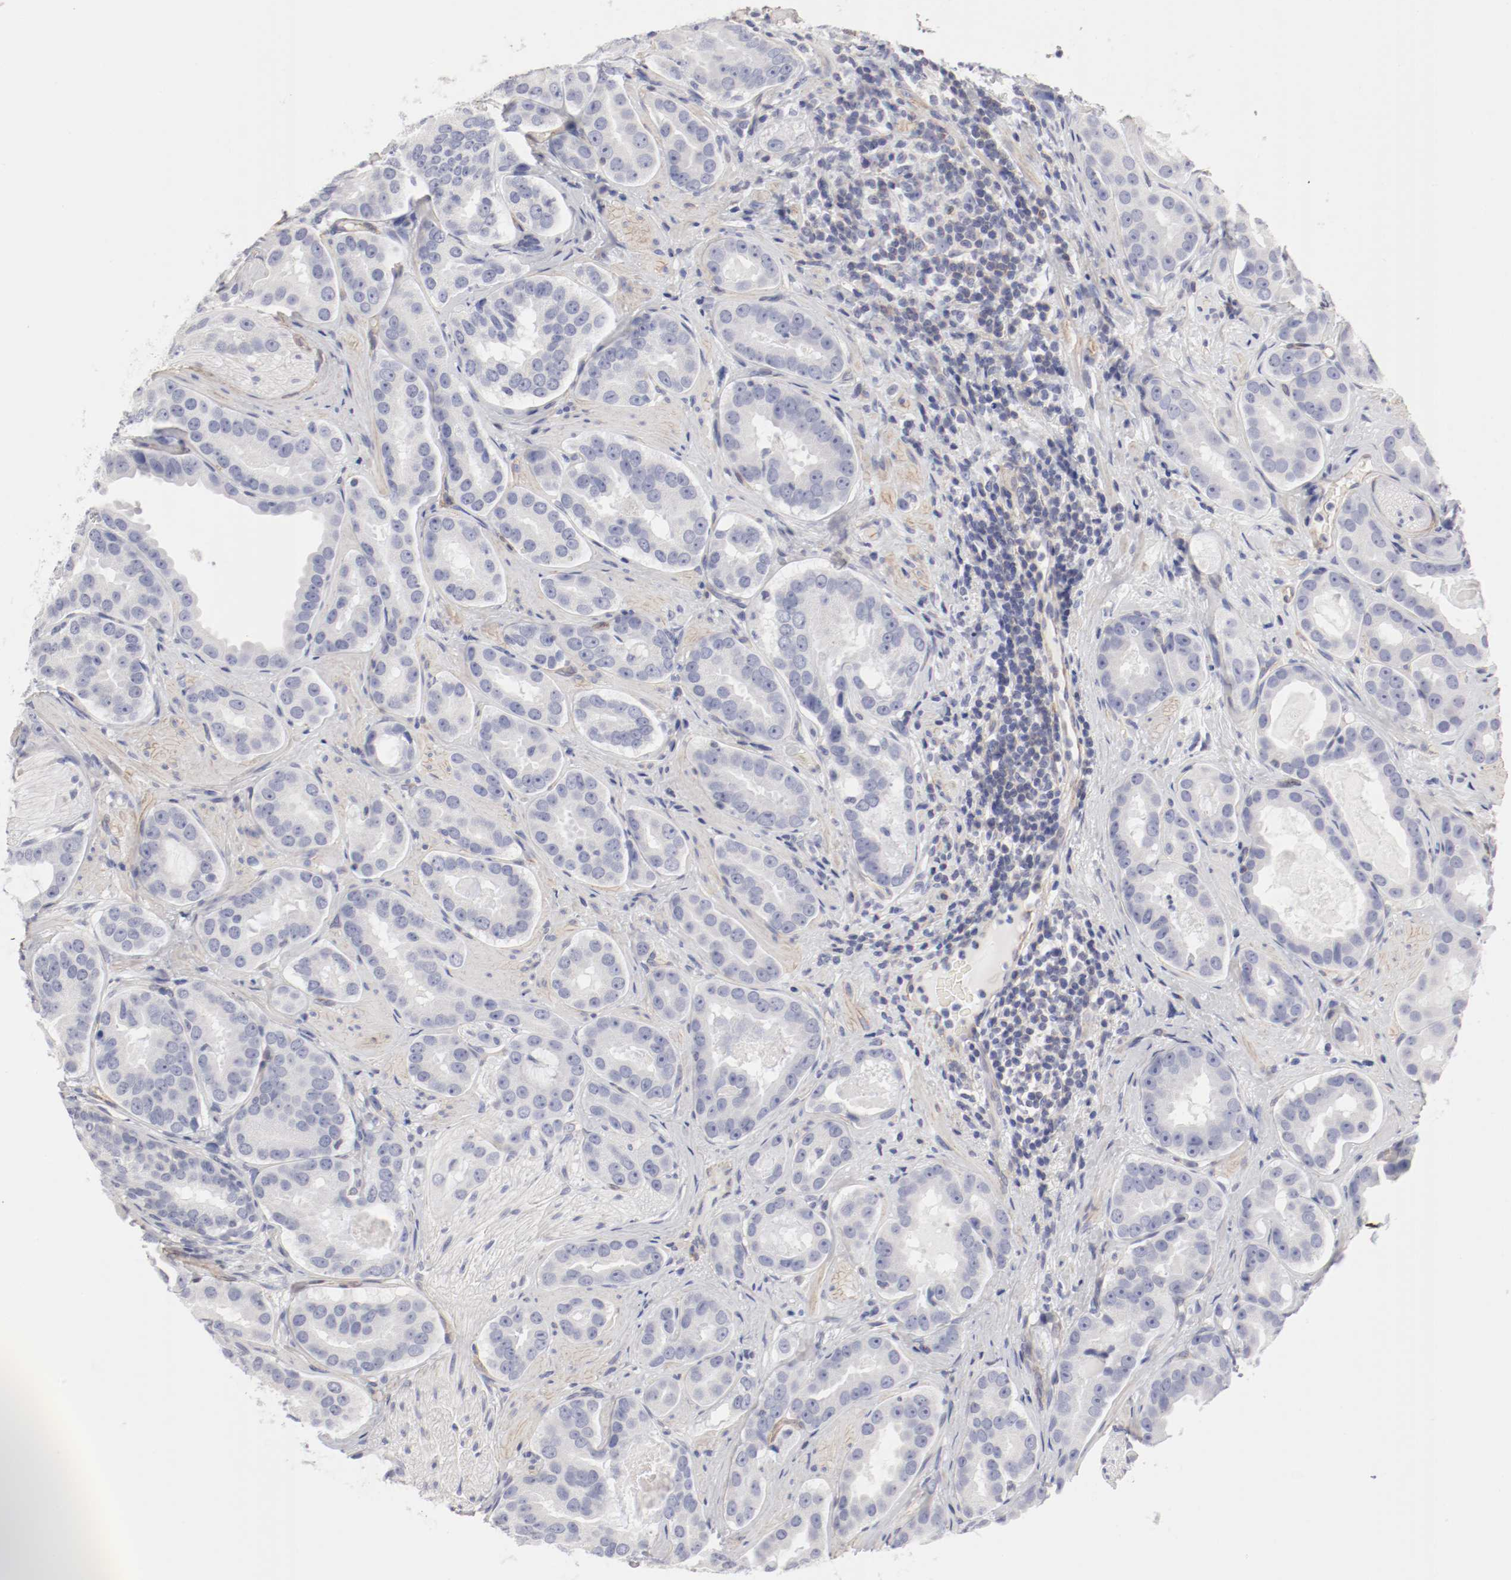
{"staining": {"intensity": "negative", "quantity": "none", "location": "none"}, "tissue": "prostate cancer", "cell_type": "Tumor cells", "image_type": "cancer", "snomed": [{"axis": "morphology", "description": "Adenocarcinoma, Low grade"}, {"axis": "topography", "description": "Prostate"}], "caption": "IHC image of neoplastic tissue: human prostate cancer stained with DAB exhibits no significant protein expression in tumor cells.", "gene": "LAX1", "patient": {"sex": "male", "age": 59}}